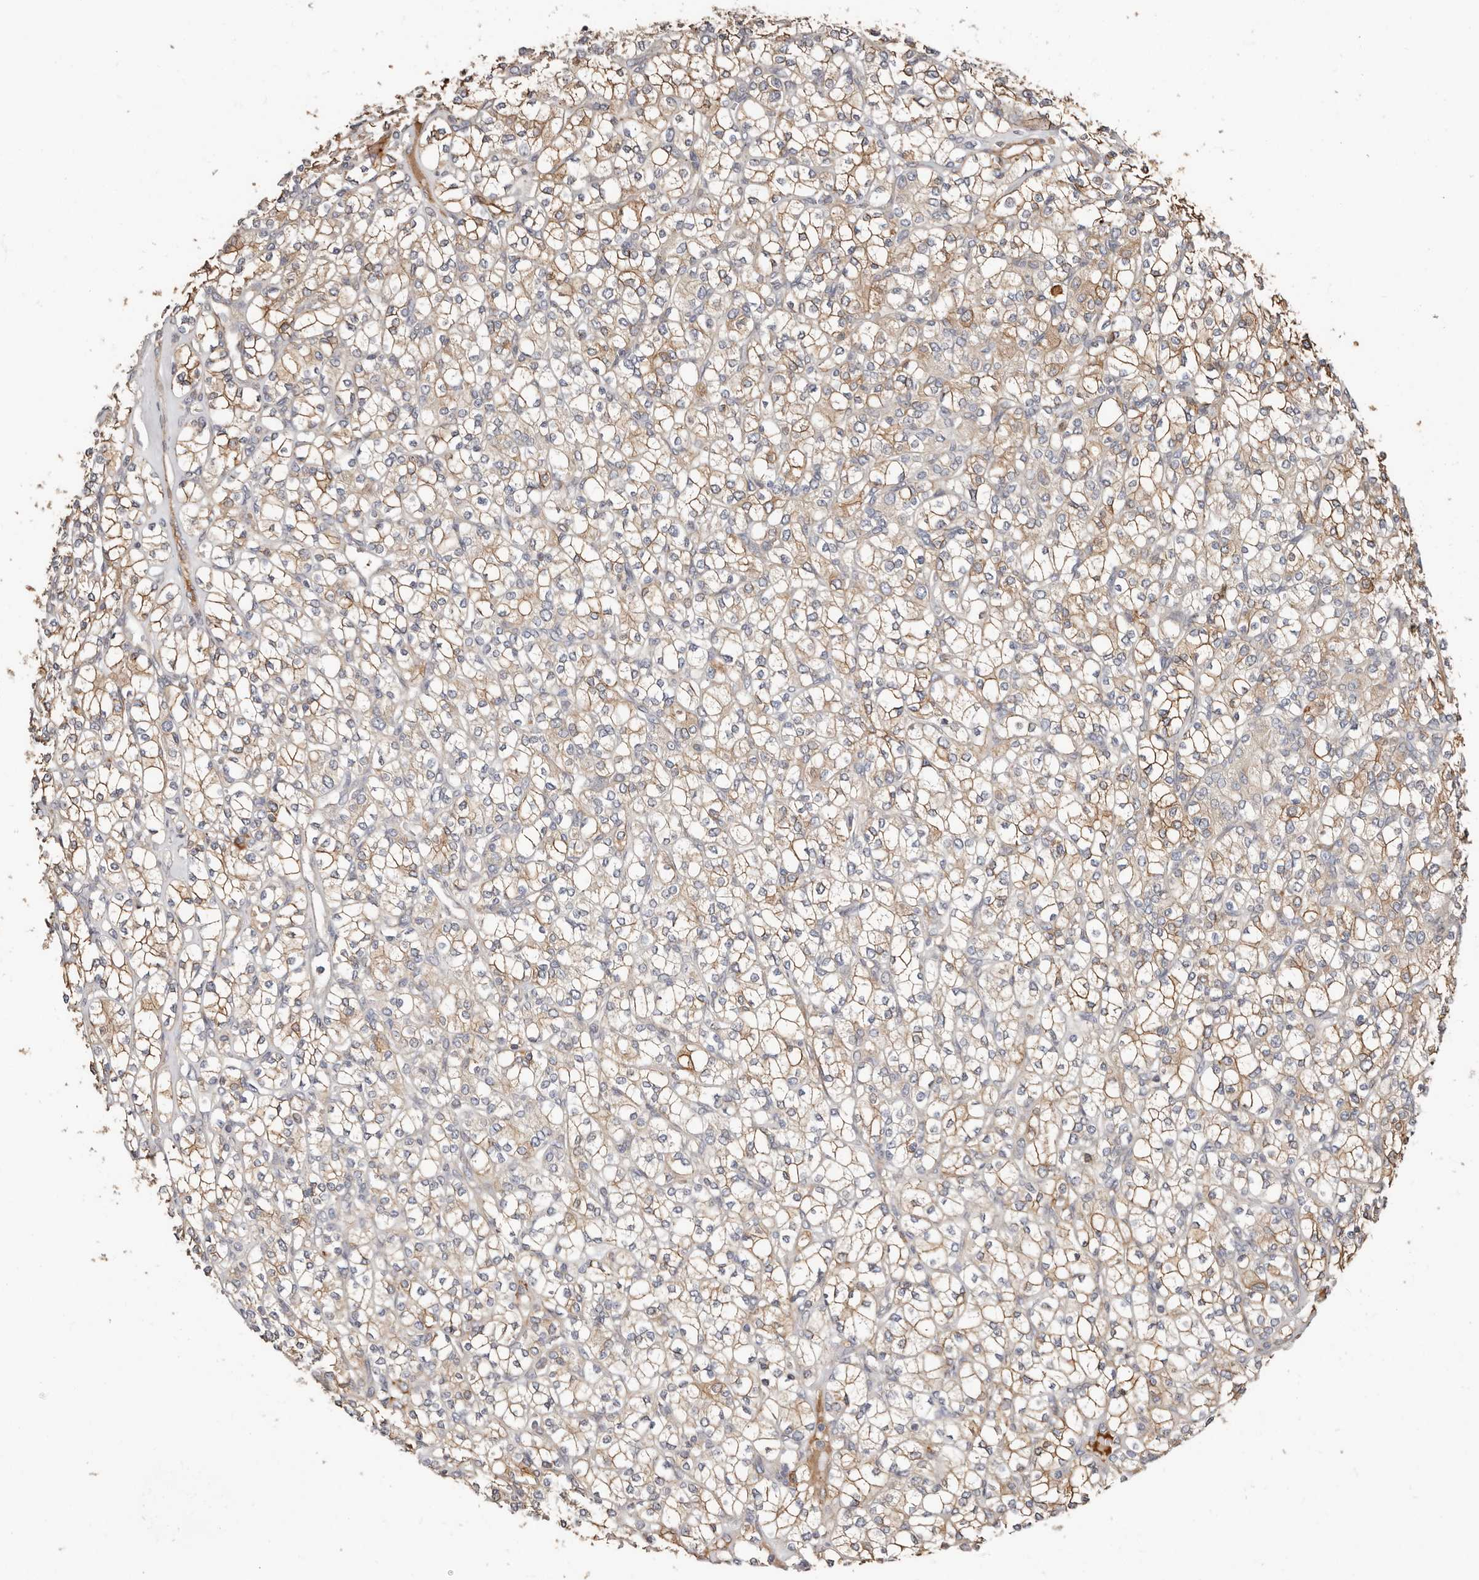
{"staining": {"intensity": "moderate", "quantity": ">75%", "location": "cytoplasmic/membranous"}, "tissue": "renal cancer", "cell_type": "Tumor cells", "image_type": "cancer", "snomed": [{"axis": "morphology", "description": "Adenocarcinoma, NOS"}, {"axis": "topography", "description": "Kidney"}], "caption": "Adenocarcinoma (renal) stained with a protein marker reveals moderate staining in tumor cells.", "gene": "SMYD4", "patient": {"sex": "male", "age": 77}}